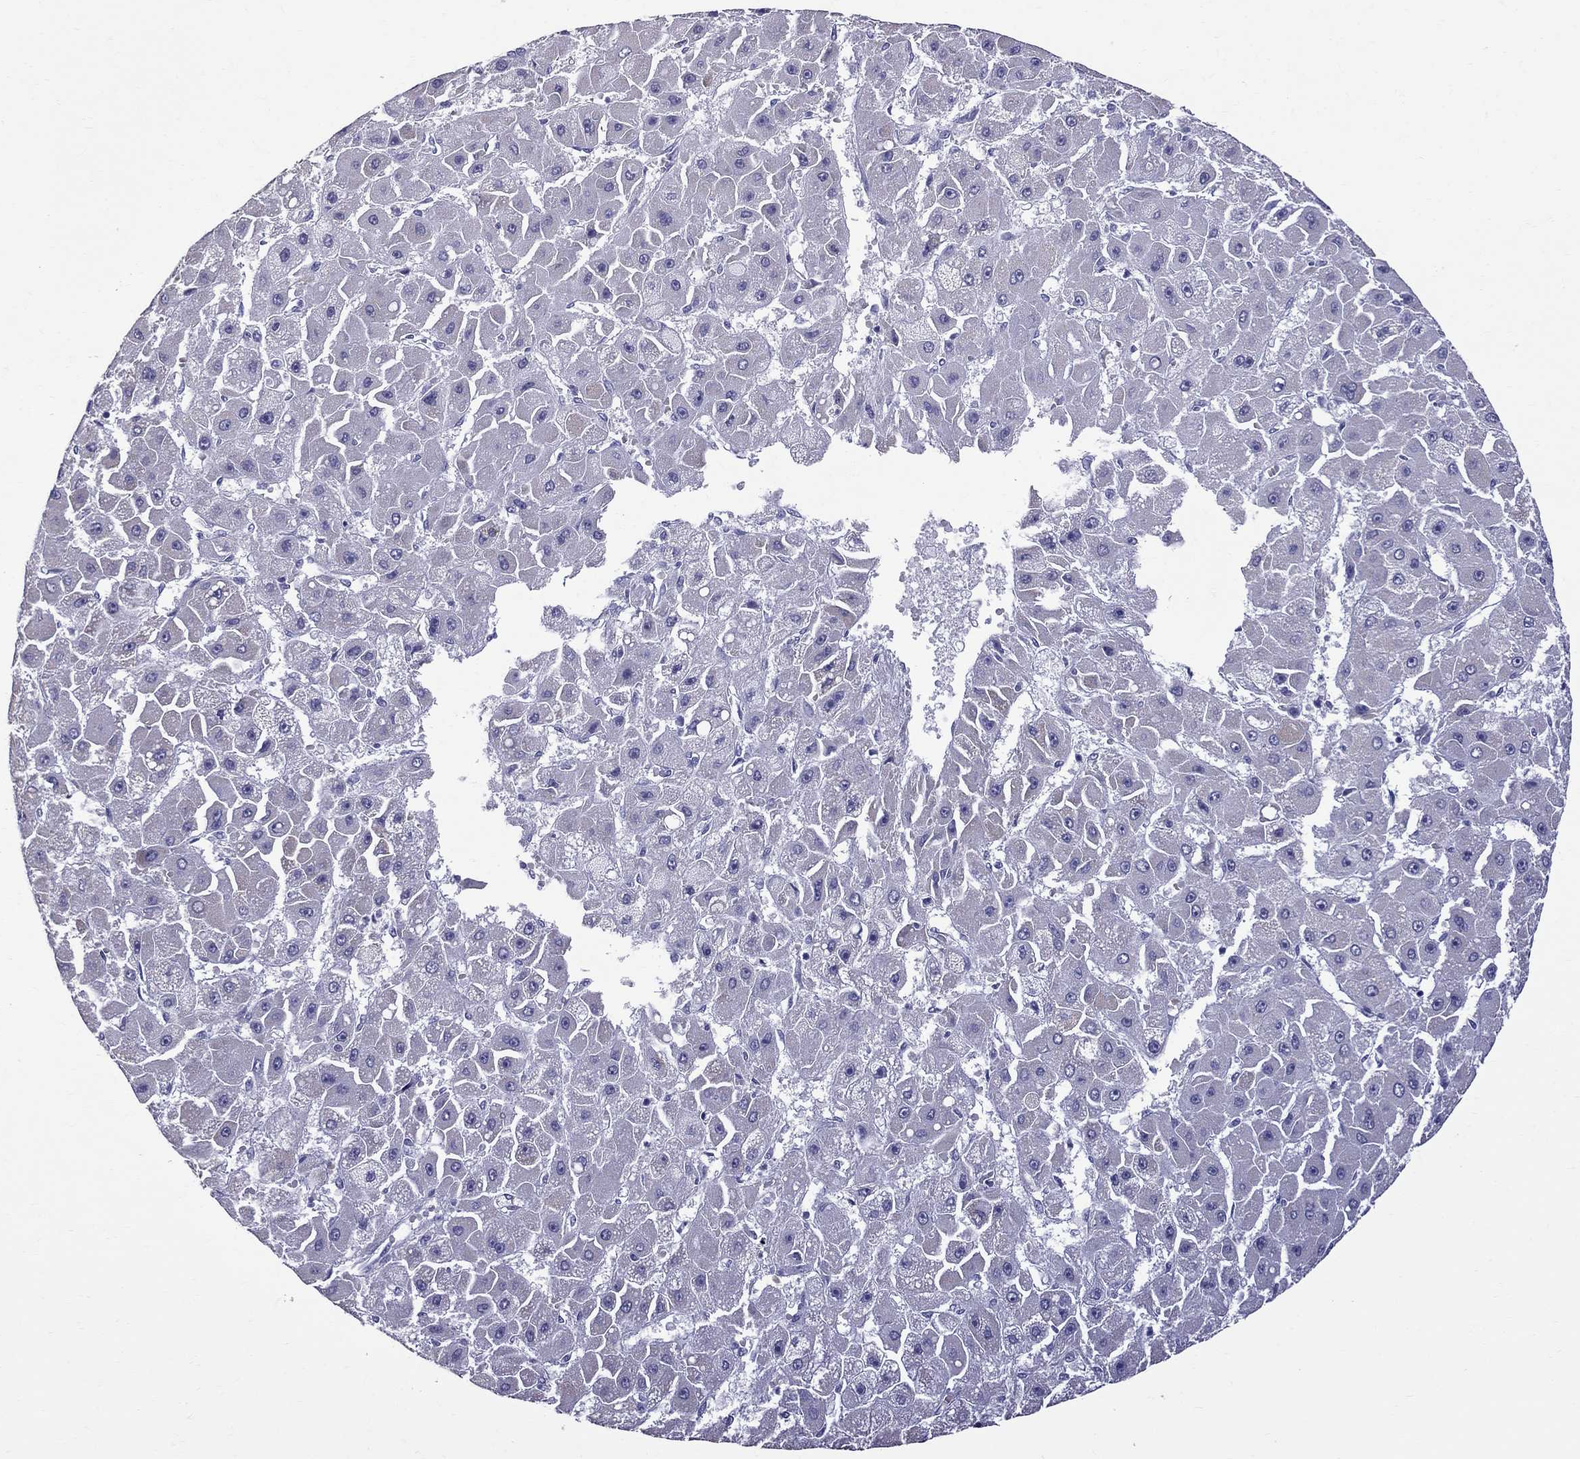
{"staining": {"intensity": "negative", "quantity": "none", "location": "none"}, "tissue": "liver cancer", "cell_type": "Tumor cells", "image_type": "cancer", "snomed": [{"axis": "morphology", "description": "Carcinoma, Hepatocellular, NOS"}, {"axis": "topography", "description": "Liver"}], "caption": "Liver cancer (hepatocellular carcinoma) stained for a protein using immunohistochemistry demonstrates no positivity tumor cells.", "gene": "TTLL13", "patient": {"sex": "female", "age": 25}}